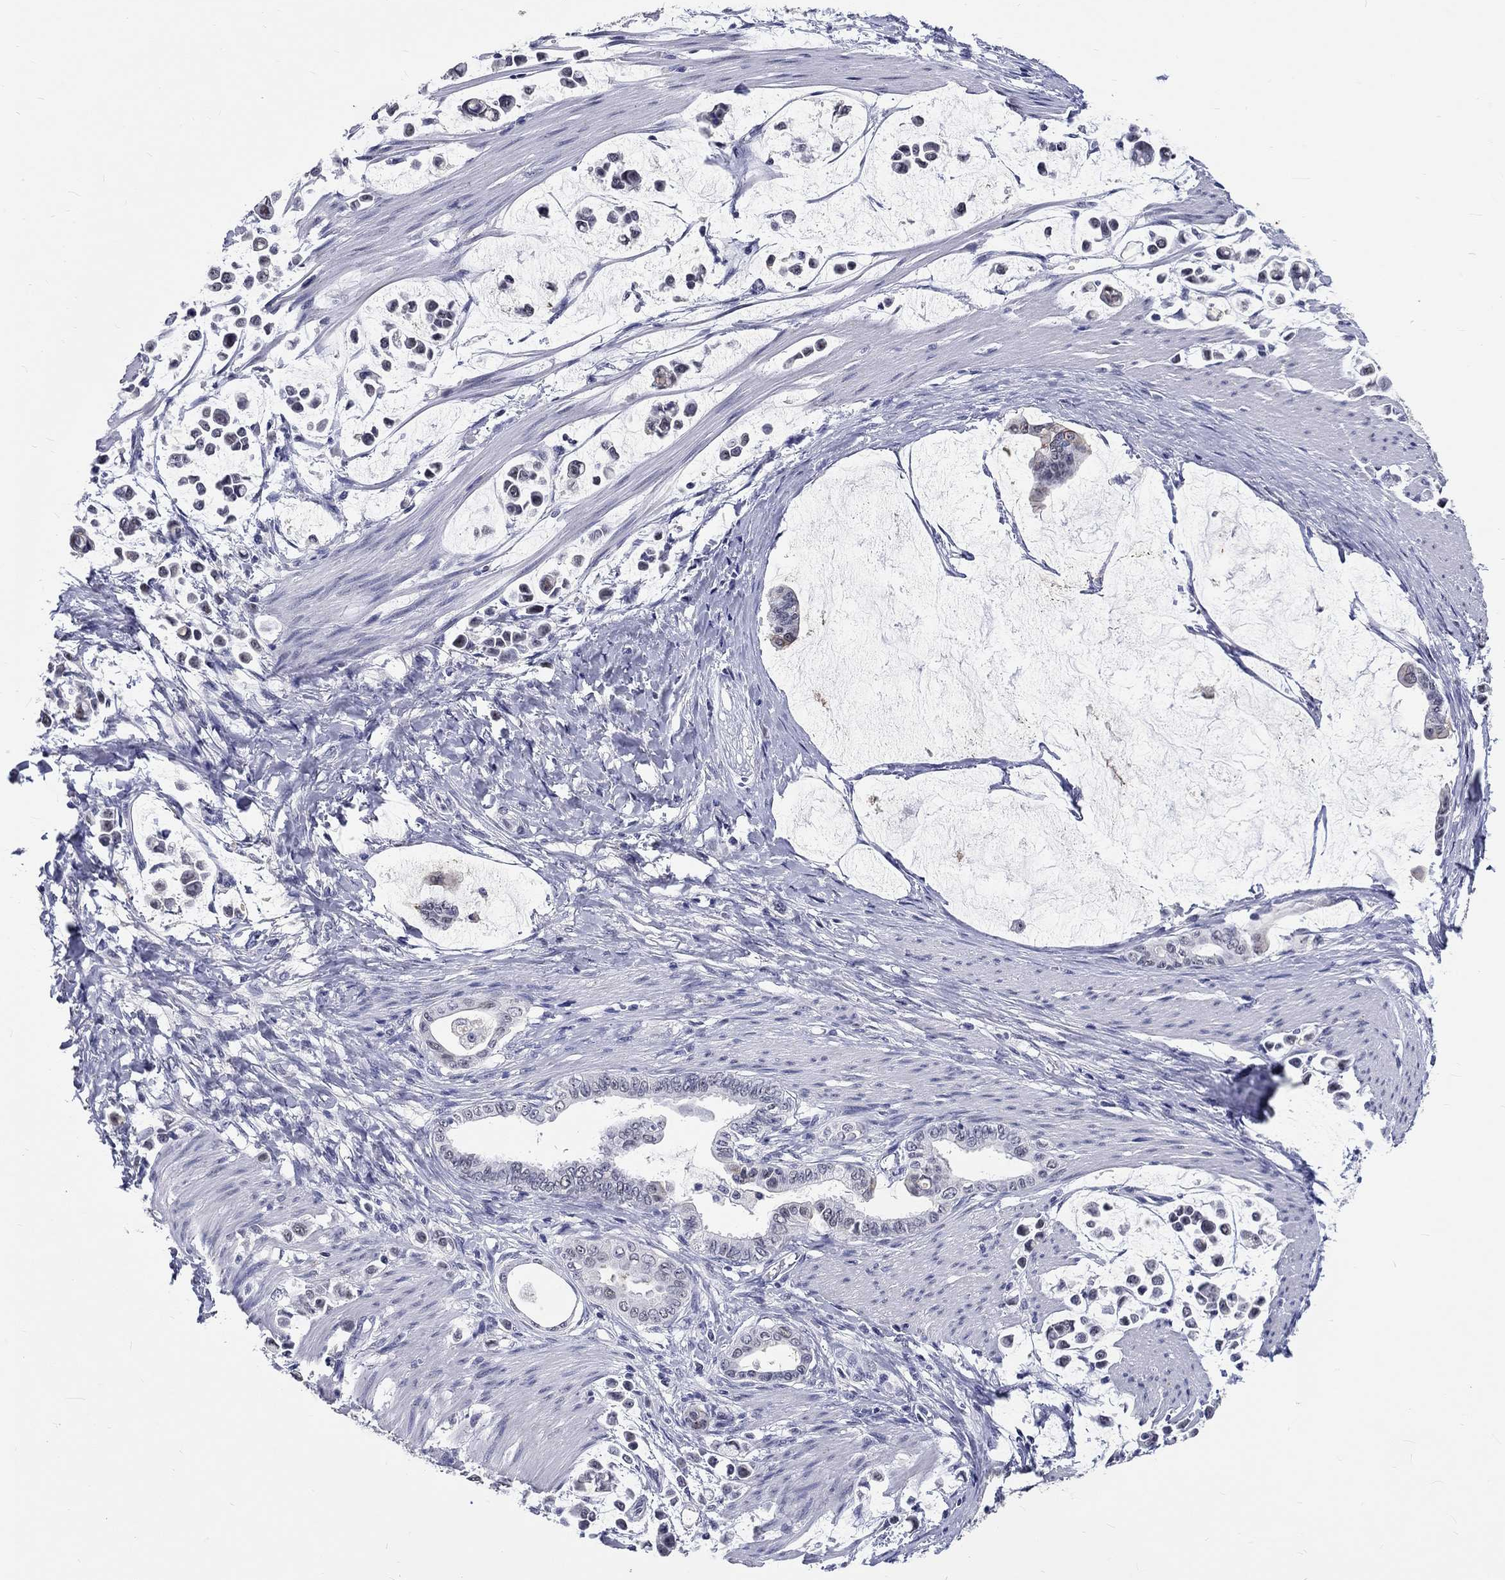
{"staining": {"intensity": "negative", "quantity": "none", "location": "none"}, "tissue": "stomach cancer", "cell_type": "Tumor cells", "image_type": "cancer", "snomed": [{"axis": "morphology", "description": "Adenocarcinoma, NOS"}, {"axis": "topography", "description": "Stomach"}], "caption": "Tumor cells are negative for protein expression in human adenocarcinoma (stomach).", "gene": "GRIN1", "patient": {"sex": "male", "age": 82}}